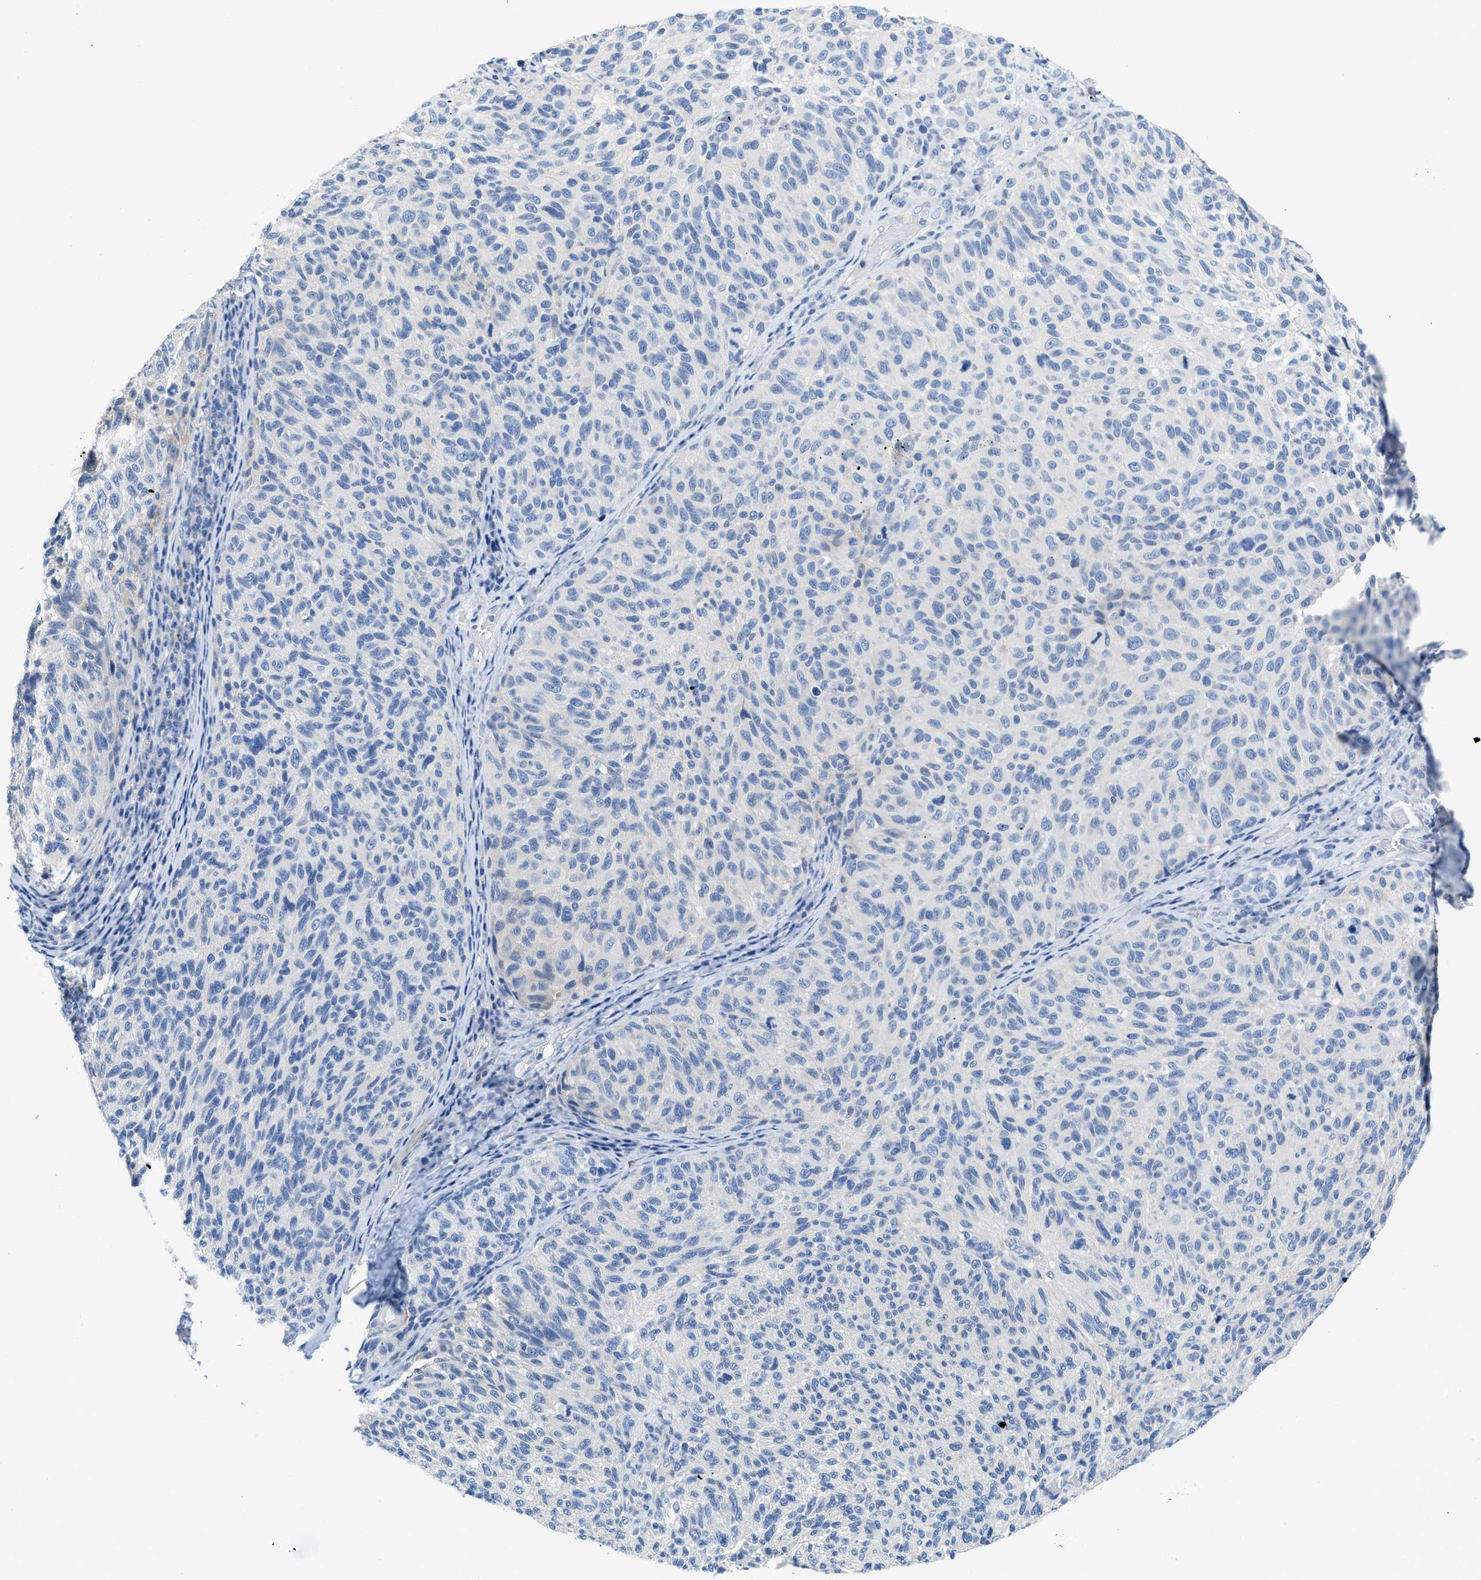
{"staining": {"intensity": "negative", "quantity": "none", "location": "none"}, "tissue": "melanoma", "cell_type": "Tumor cells", "image_type": "cancer", "snomed": [{"axis": "morphology", "description": "Malignant melanoma, NOS"}, {"axis": "topography", "description": "Skin"}], "caption": "High magnification brightfield microscopy of malignant melanoma stained with DAB (brown) and counterstained with hematoxylin (blue): tumor cells show no significant positivity.", "gene": "BPGM", "patient": {"sex": "female", "age": 73}}